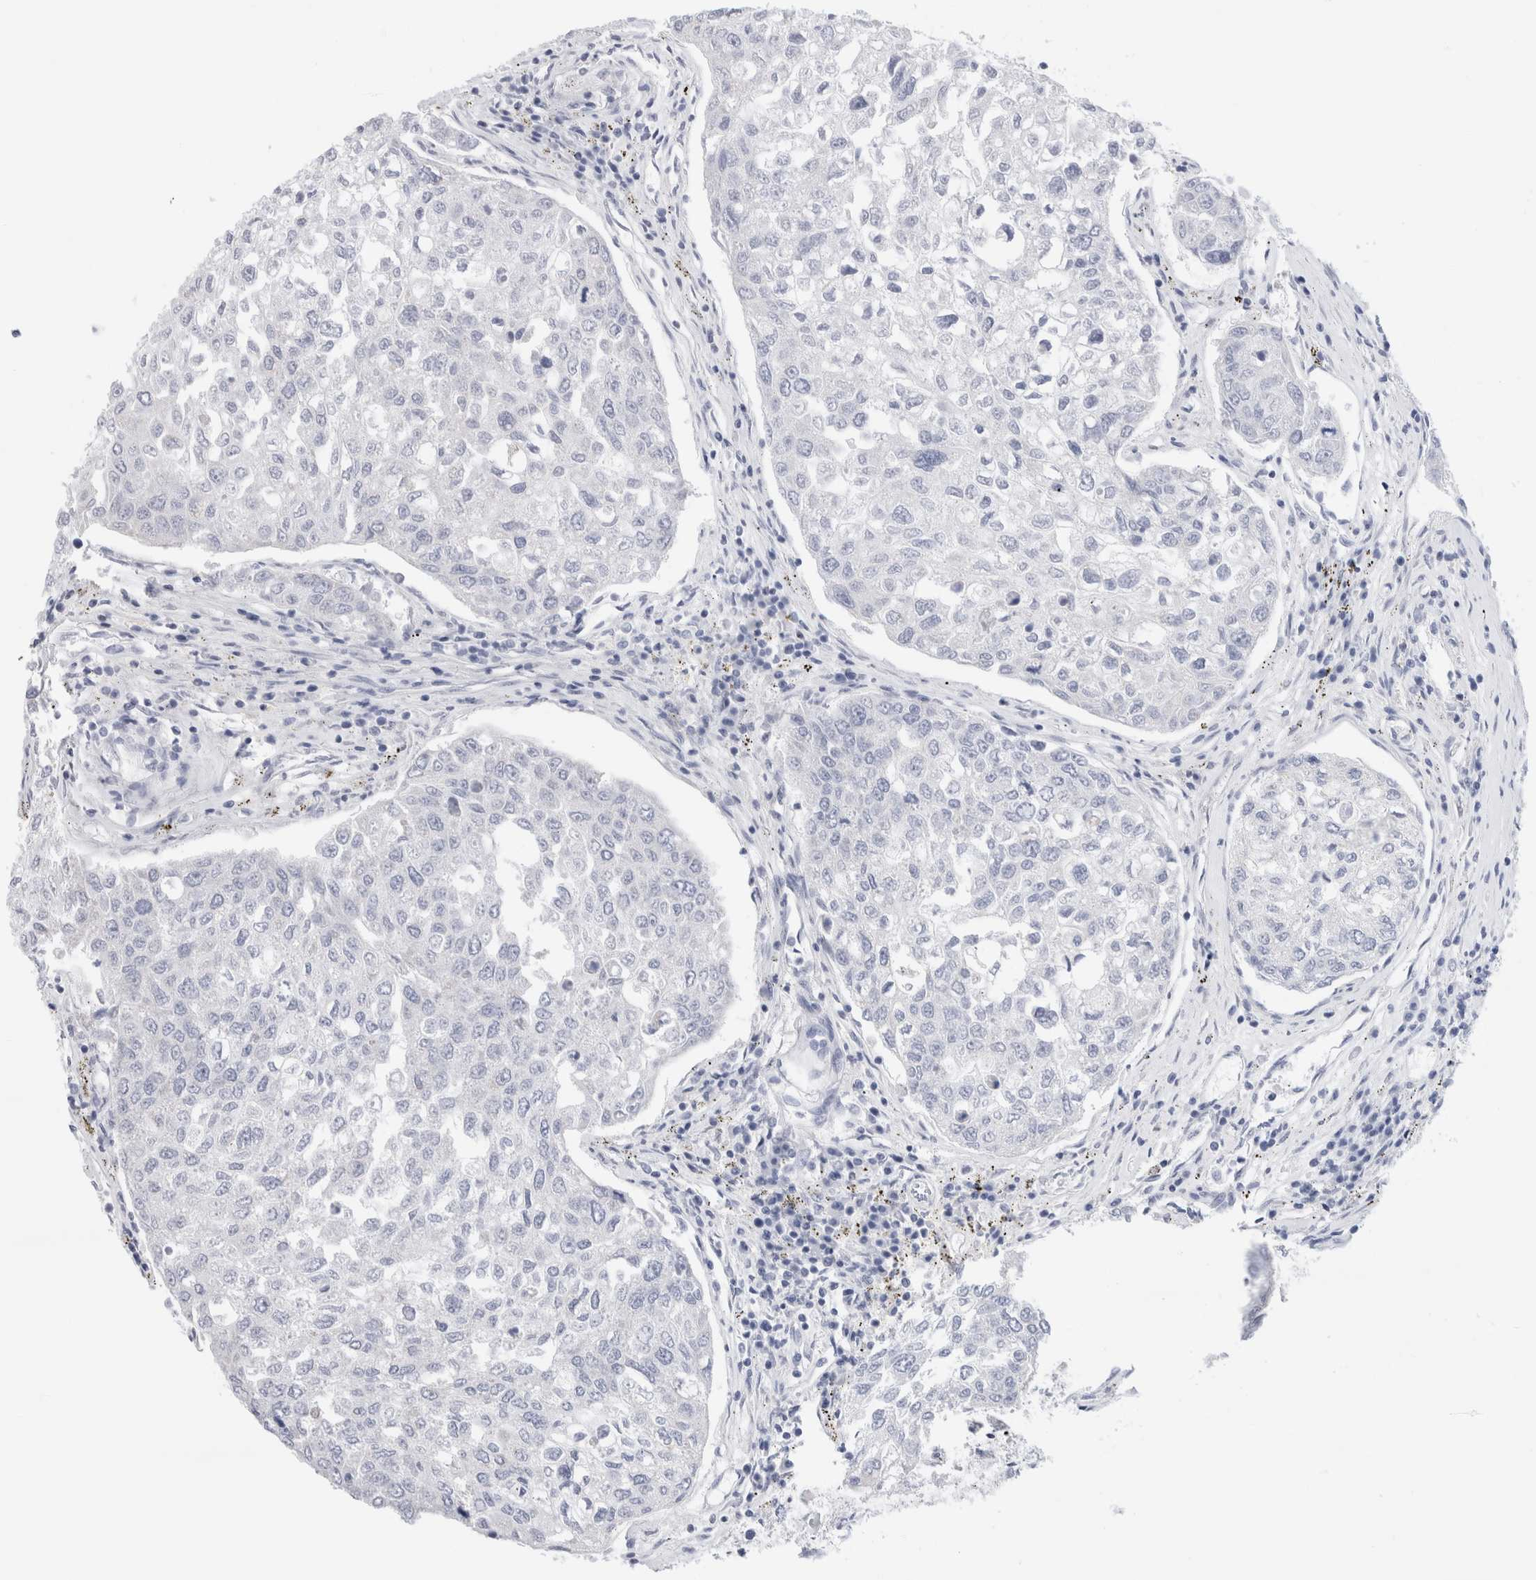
{"staining": {"intensity": "negative", "quantity": "none", "location": "none"}, "tissue": "urothelial cancer", "cell_type": "Tumor cells", "image_type": "cancer", "snomed": [{"axis": "morphology", "description": "Urothelial carcinoma, High grade"}, {"axis": "topography", "description": "Lymph node"}, {"axis": "topography", "description": "Urinary bladder"}], "caption": "Tumor cells show no significant staining in urothelial carcinoma (high-grade).", "gene": "ECHDC2", "patient": {"sex": "male", "age": 51}}